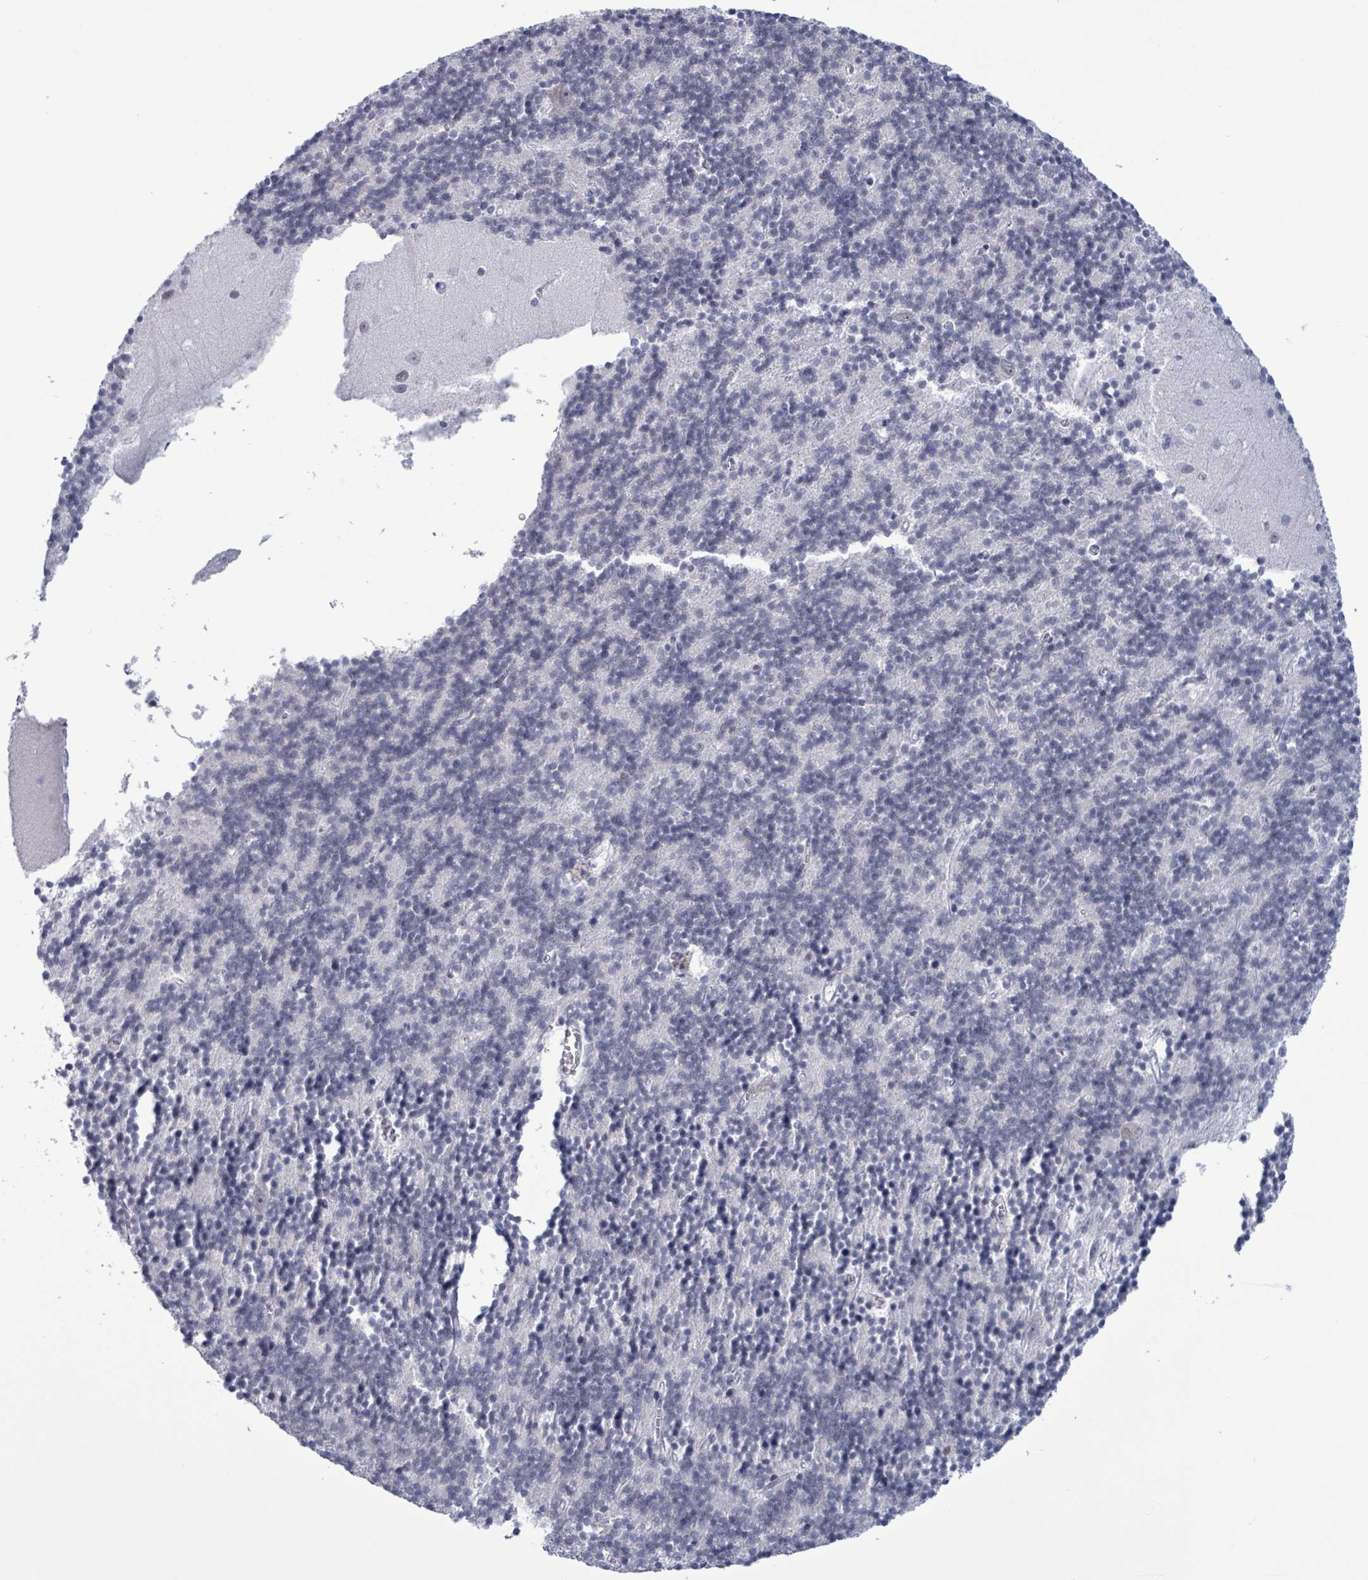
{"staining": {"intensity": "negative", "quantity": "none", "location": "none"}, "tissue": "cerebellum", "cell_type": "Cells in granular layer", "image_type": "normal", "snomed": [{"axis": "morphology", "description": "Normal tissue, NOS"}, {"axis": "topography", "description": "Cerebellum"}], "caption": "The immunohistochemistry histopathology image has no significant positivity in cells in granular layer of cerebellum. The staining is performed using DAB brown chromogen with nuclei counter-stained in using hematoxylin.", "gene": "ZNF771", "patient": {"sex": "male", "age": 54}}